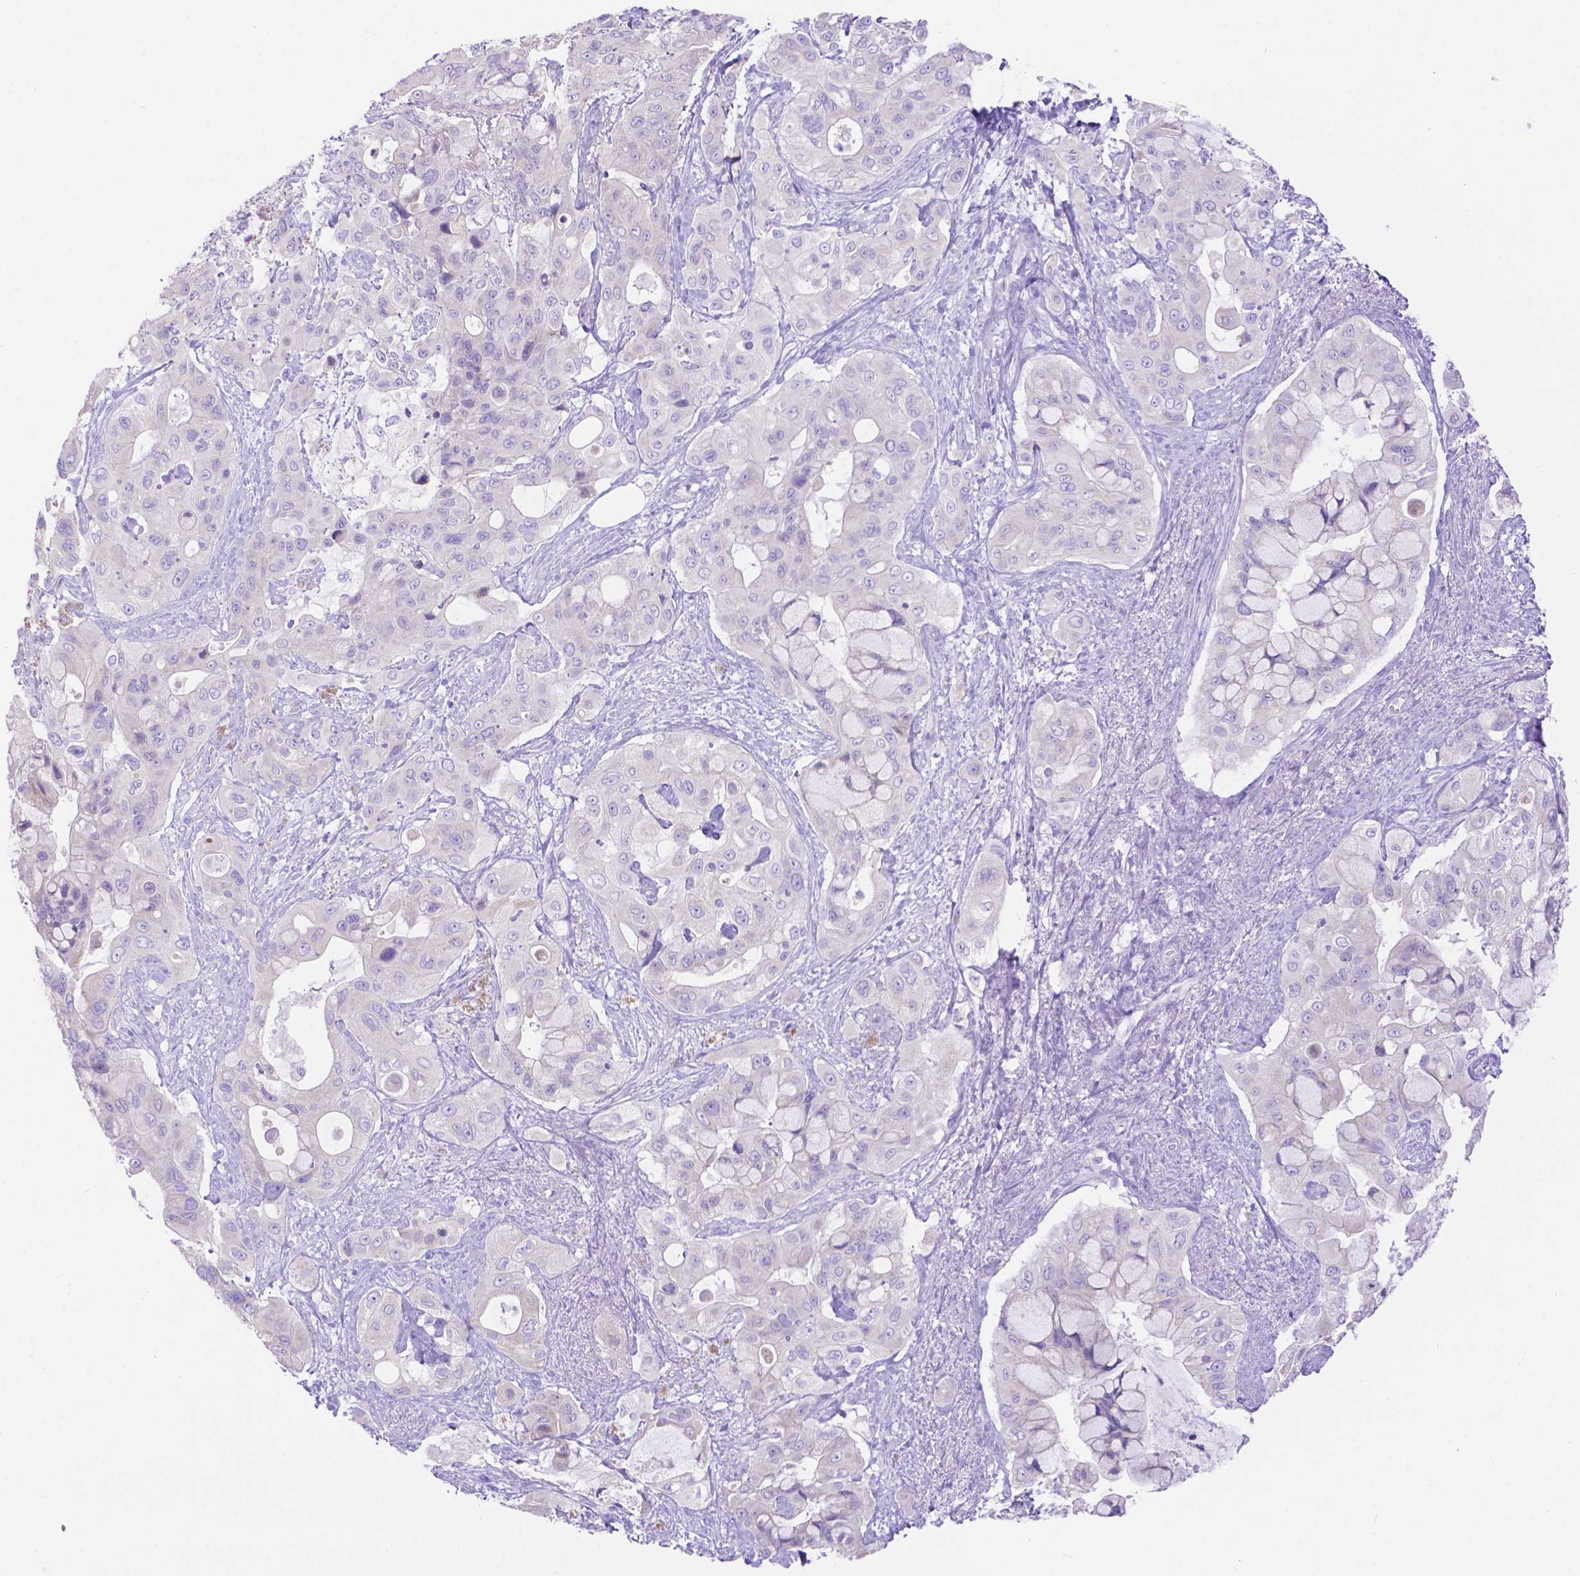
{"staining": {"intensity": "negative", "quantity": "none", "location": "none"}, "tissue": "pancreatic cancer", "cell_type": "Tumor cells", "image_type": "cancer", "snomed": [{"axis": "morphology", "description": "Adenocarcinoma, NOS"}, {"axis": "topography", "description": "Pancreas"}], "caption": "Protein analysis of adenocarcinoma (pancreatic) reveals no significant positivity in tumor cells.", "gene": "DHRS2", "patient": {"sex": "male", "age": 71}}